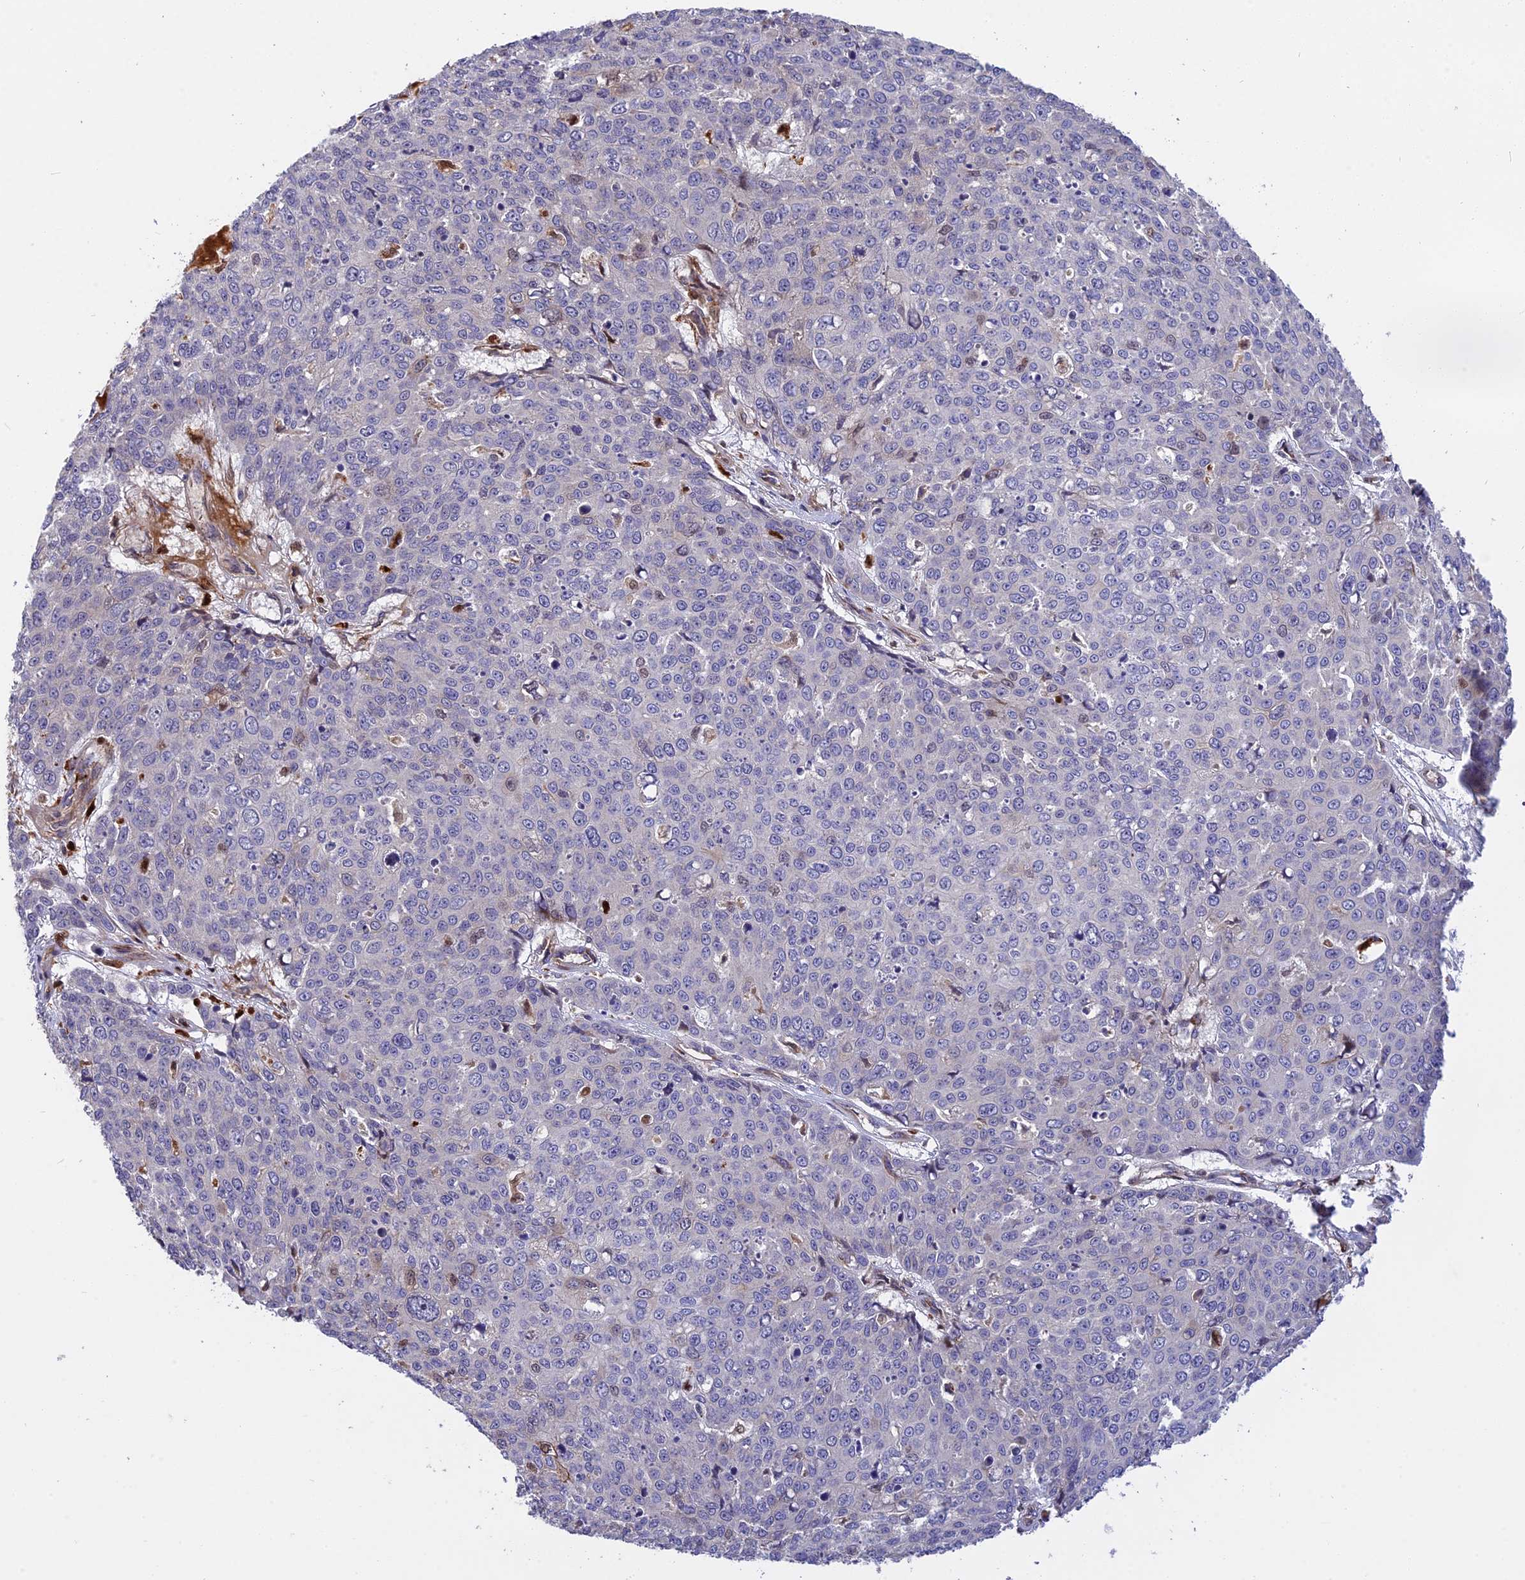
{"staining": {"intensity": "negative", "quantity": "none", "location": "none"}, "tissue": "skin cancer", "cell_type": "Tumor cells", "image_type": "cancer", "snomed": [{"axis": "morphology", "description": "Squamous cell carcinoma, NOS"}, {"axis": "topography", "description": "Skin"}], "caption": "Immunohistochemistry (IHC) photomicrograph of squamous cell carcinoma (skin) stained for a protein (brown), which shows no staining in tumor cells.", "gene": "MFSD2A", "patient": {"sex": "male", "age": 71}}